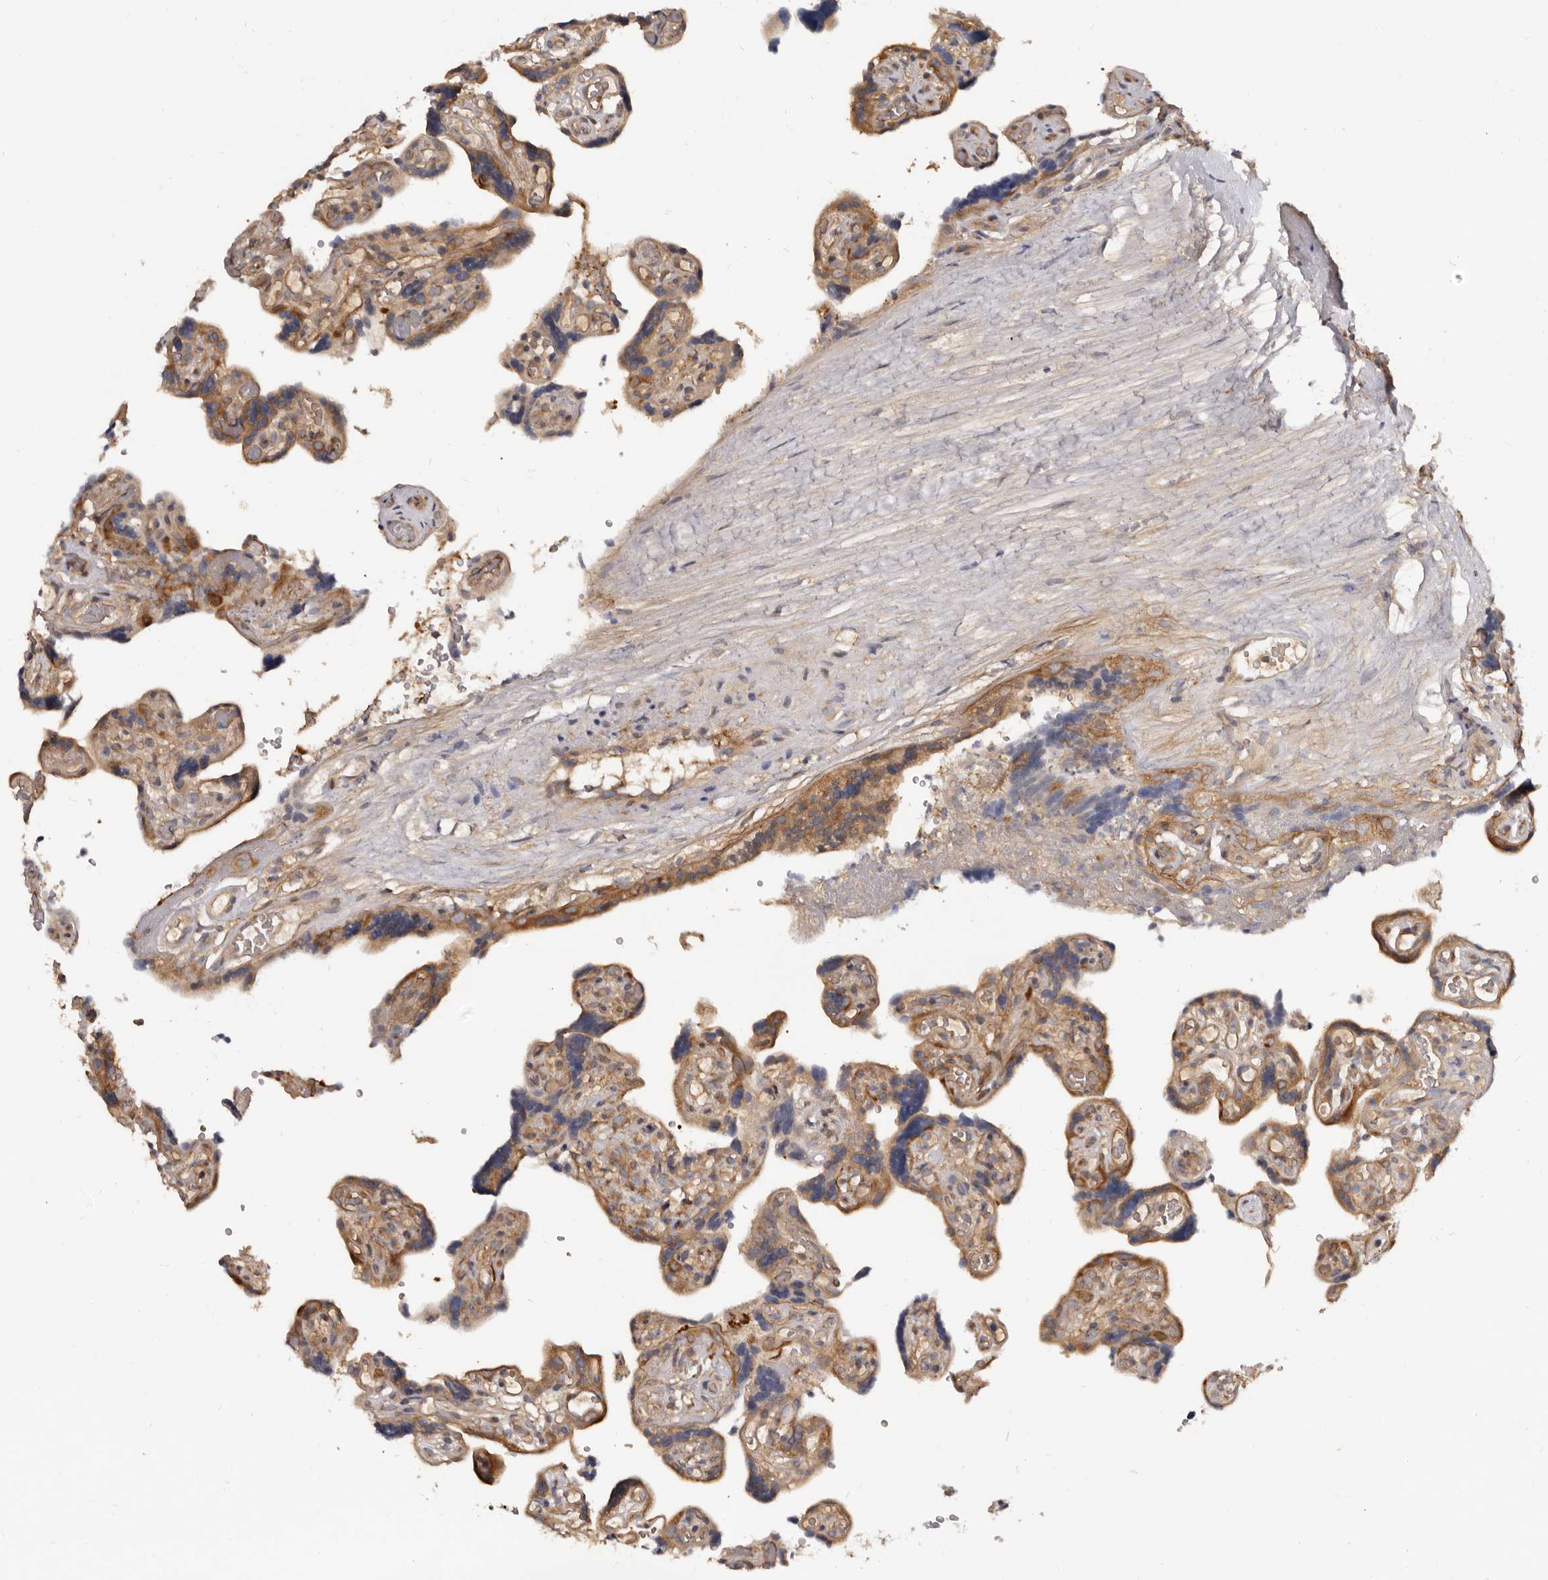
{"staining": {"intensity": "strong", "quantity": ">75%", "location": "cytoplasmic/membranous"}, "tissue": "placenta", "cell_type": "Decidual cells", "image_type": "normal", "snomed": [{"axis": "morphology", "description": "Normal tissue, NOS"}, {"axis": "topography", "description": "Placenta"}], "caption": "The immunohistochemical stain shows strong cytoplasmic/membranous positivity in decidual cells of benign placenta.", "gene": "ADAMTS20", "patient": {"sex": "female", "age": 30}}